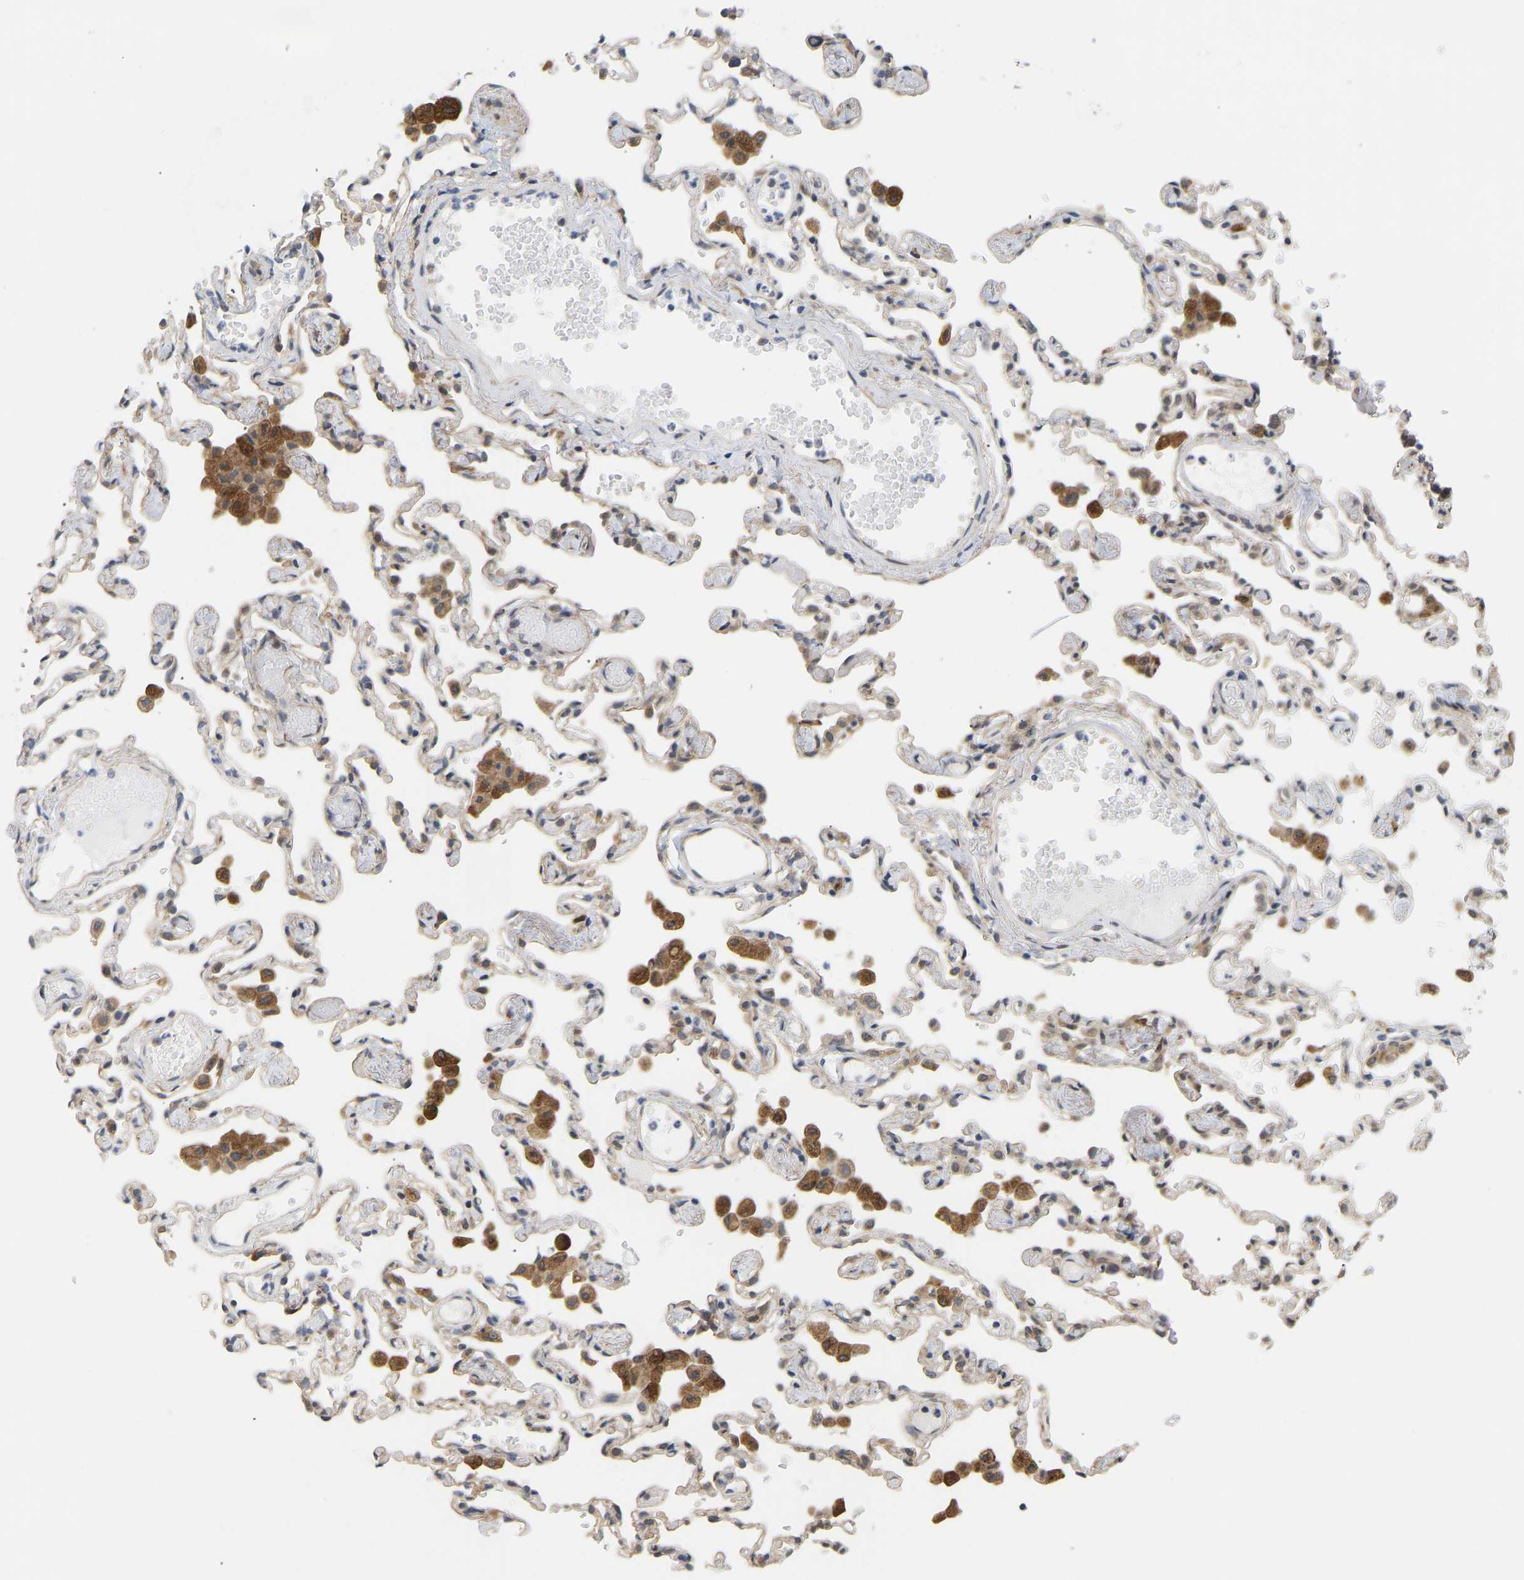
{"staining": {"intensity": "weak", "quantity": "25%-75%", "location": "cytoplasmic/membranous"}, "tissue": "lung", "cell_type": "Alveolar cells", "image_type": "normal", "snomed": [{"axis": "morphology", "description": "Normal tissue, NOS"}, {"axis": "topography", "description": "Bronchus"}, {"axis": "topography", "description": "Lung"}], "caption": "Protein expression analysis of normal lung exhibits weak cytoplasmic/membranous staining in about 25%-75% of alveolar cells. Using DAB (brown) and hematoxylin (blue) stains, captured at high magnification using brightfield microscopy.", "gene": "BEND3", "patient": {"sex": "female", "age": 49}}